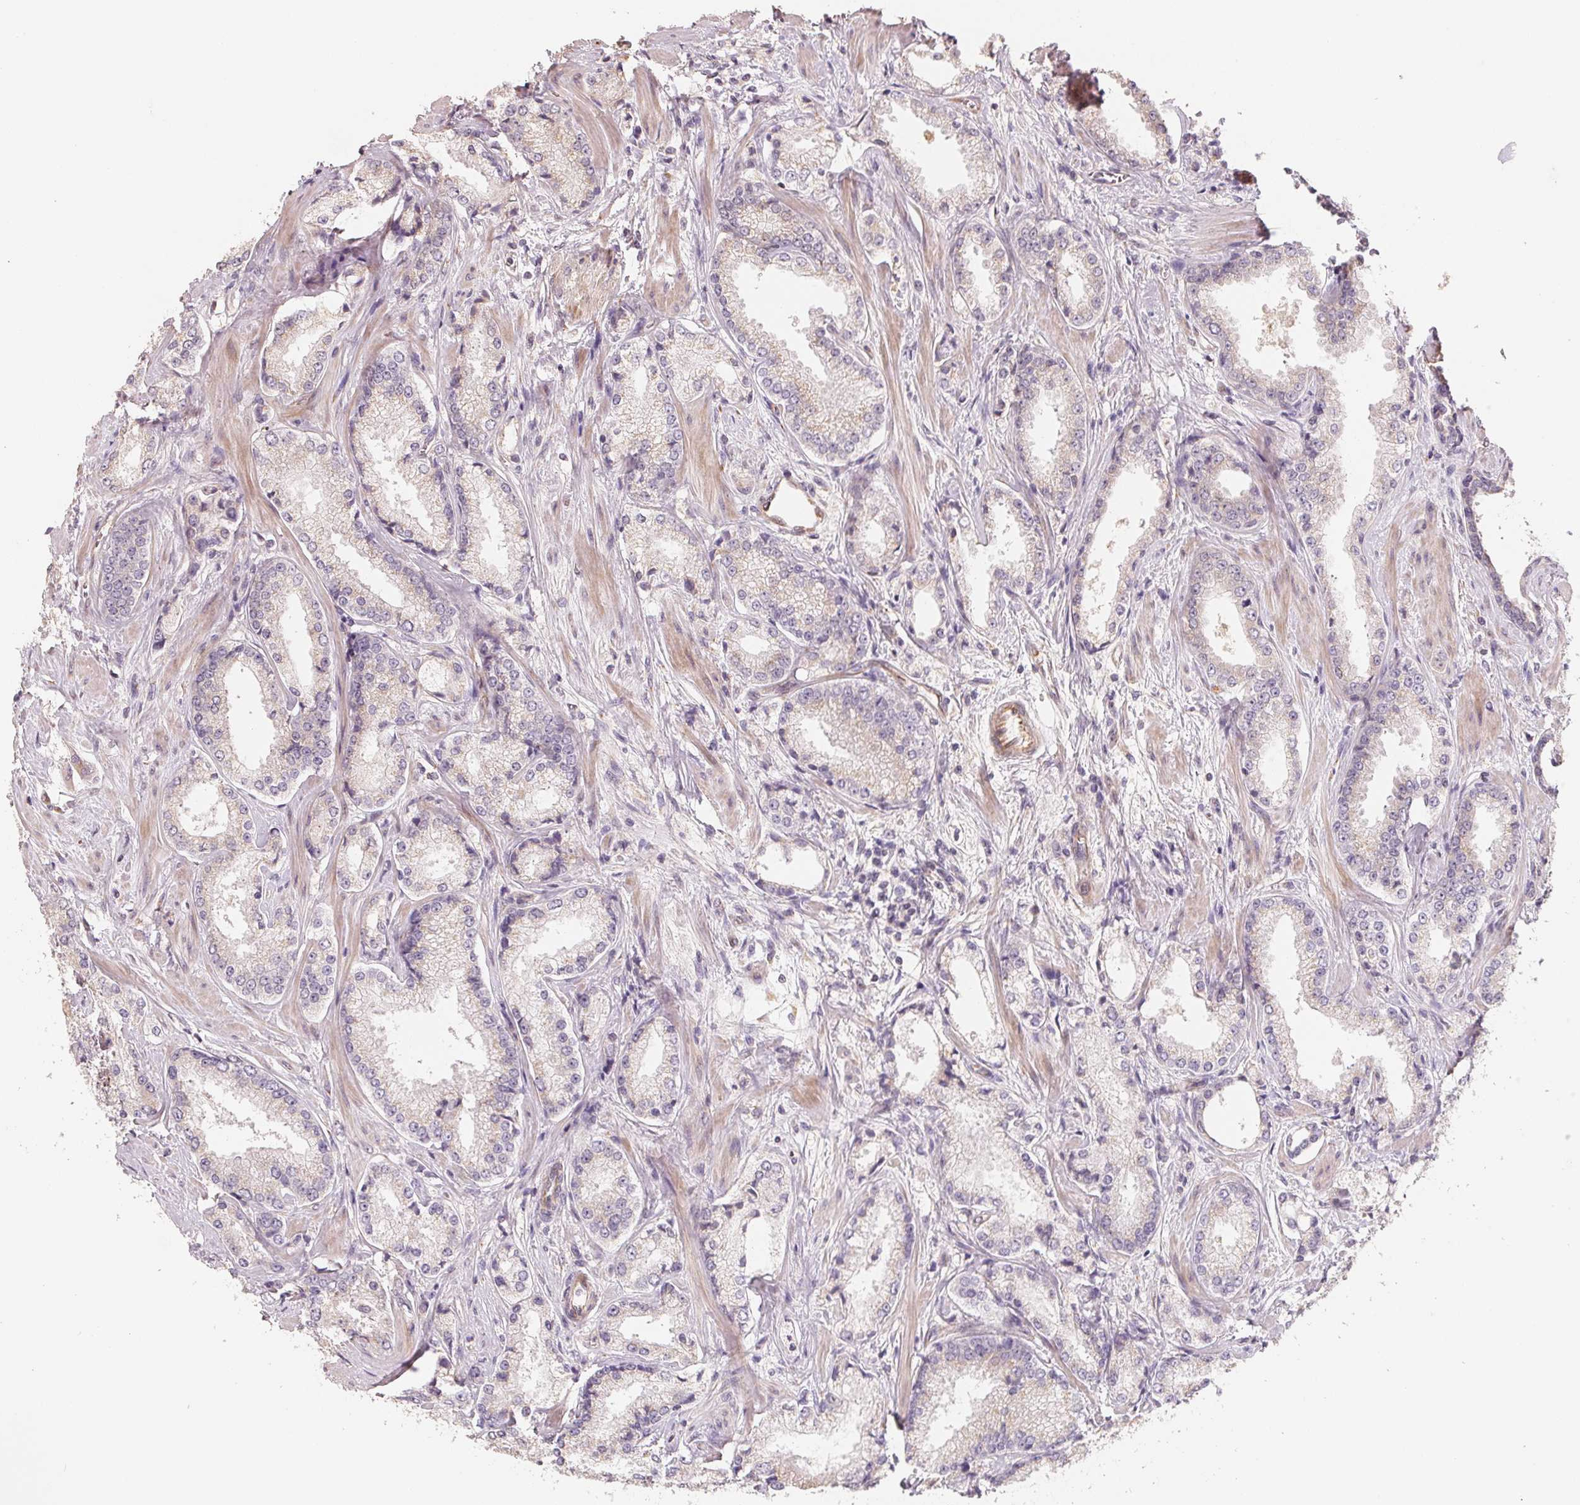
{"staining": {"intensity": "negative", "quantity": "none", "location": "none"}, "tissue": "prostate cancer", "cell_type": "Tumor cells", "image_type": "cancer", "snomed": [{"axis": "morphology", "description": "Adenocarcinoma, Low grade"}, {"axis": "topography", "description": "Prostate"}], "caption": "There is no significant staining in tumor cells of prostate low-grade adenocarcinoma. Brightfield microscopy of IHC stained with DAB (brown) and hematoxylin (blue), captured at high magnification.", "gene": "TSPAN12", "patient": {"sex": "male", "age": 56}}